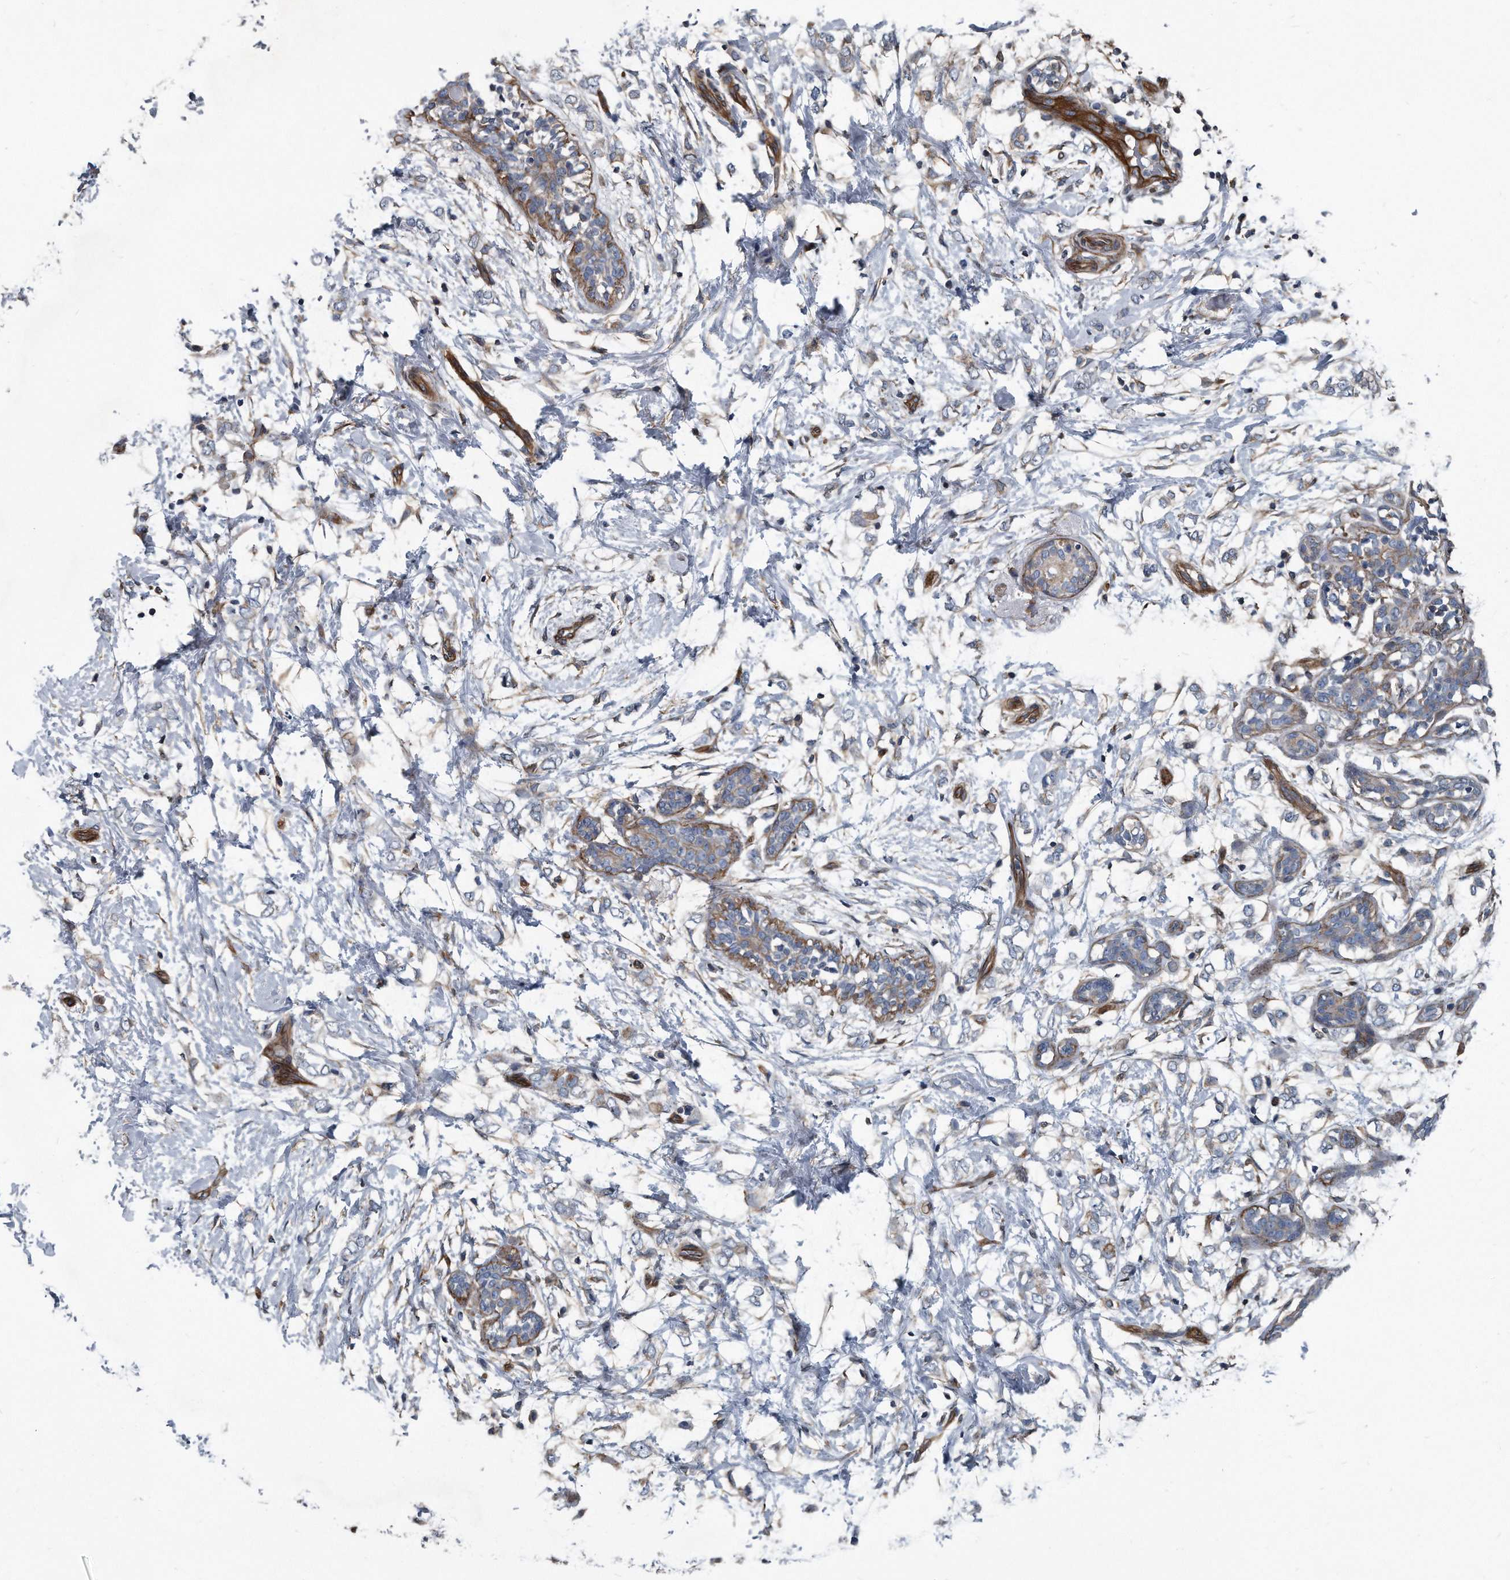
{"staining": {"intensity": "weak", "quantity": "<25%", "location": "cytoplasmic/membranous"}, "tissue": "breast cancer", "cell_type": "Tumor cells", "image_type": "cancer", "snomed": [{"axis": "morphology", "description": "Normal tissue, NOS"}, {"axis": "morphology", "description": "Lobular carcinoma"}, {"axis": "topography", "description": "Breast"}], "caption": "Immunohistochemistry (IHC) micrograph of breast lobular carcinoma stained for a protein (brown), which exhibits no staining in tumor cells. (DAB immunohistochemistry (IHC) with hematoxylin counter stain).", "gene": "PLEC", "patient": {"sex": "female", "age": 47}}